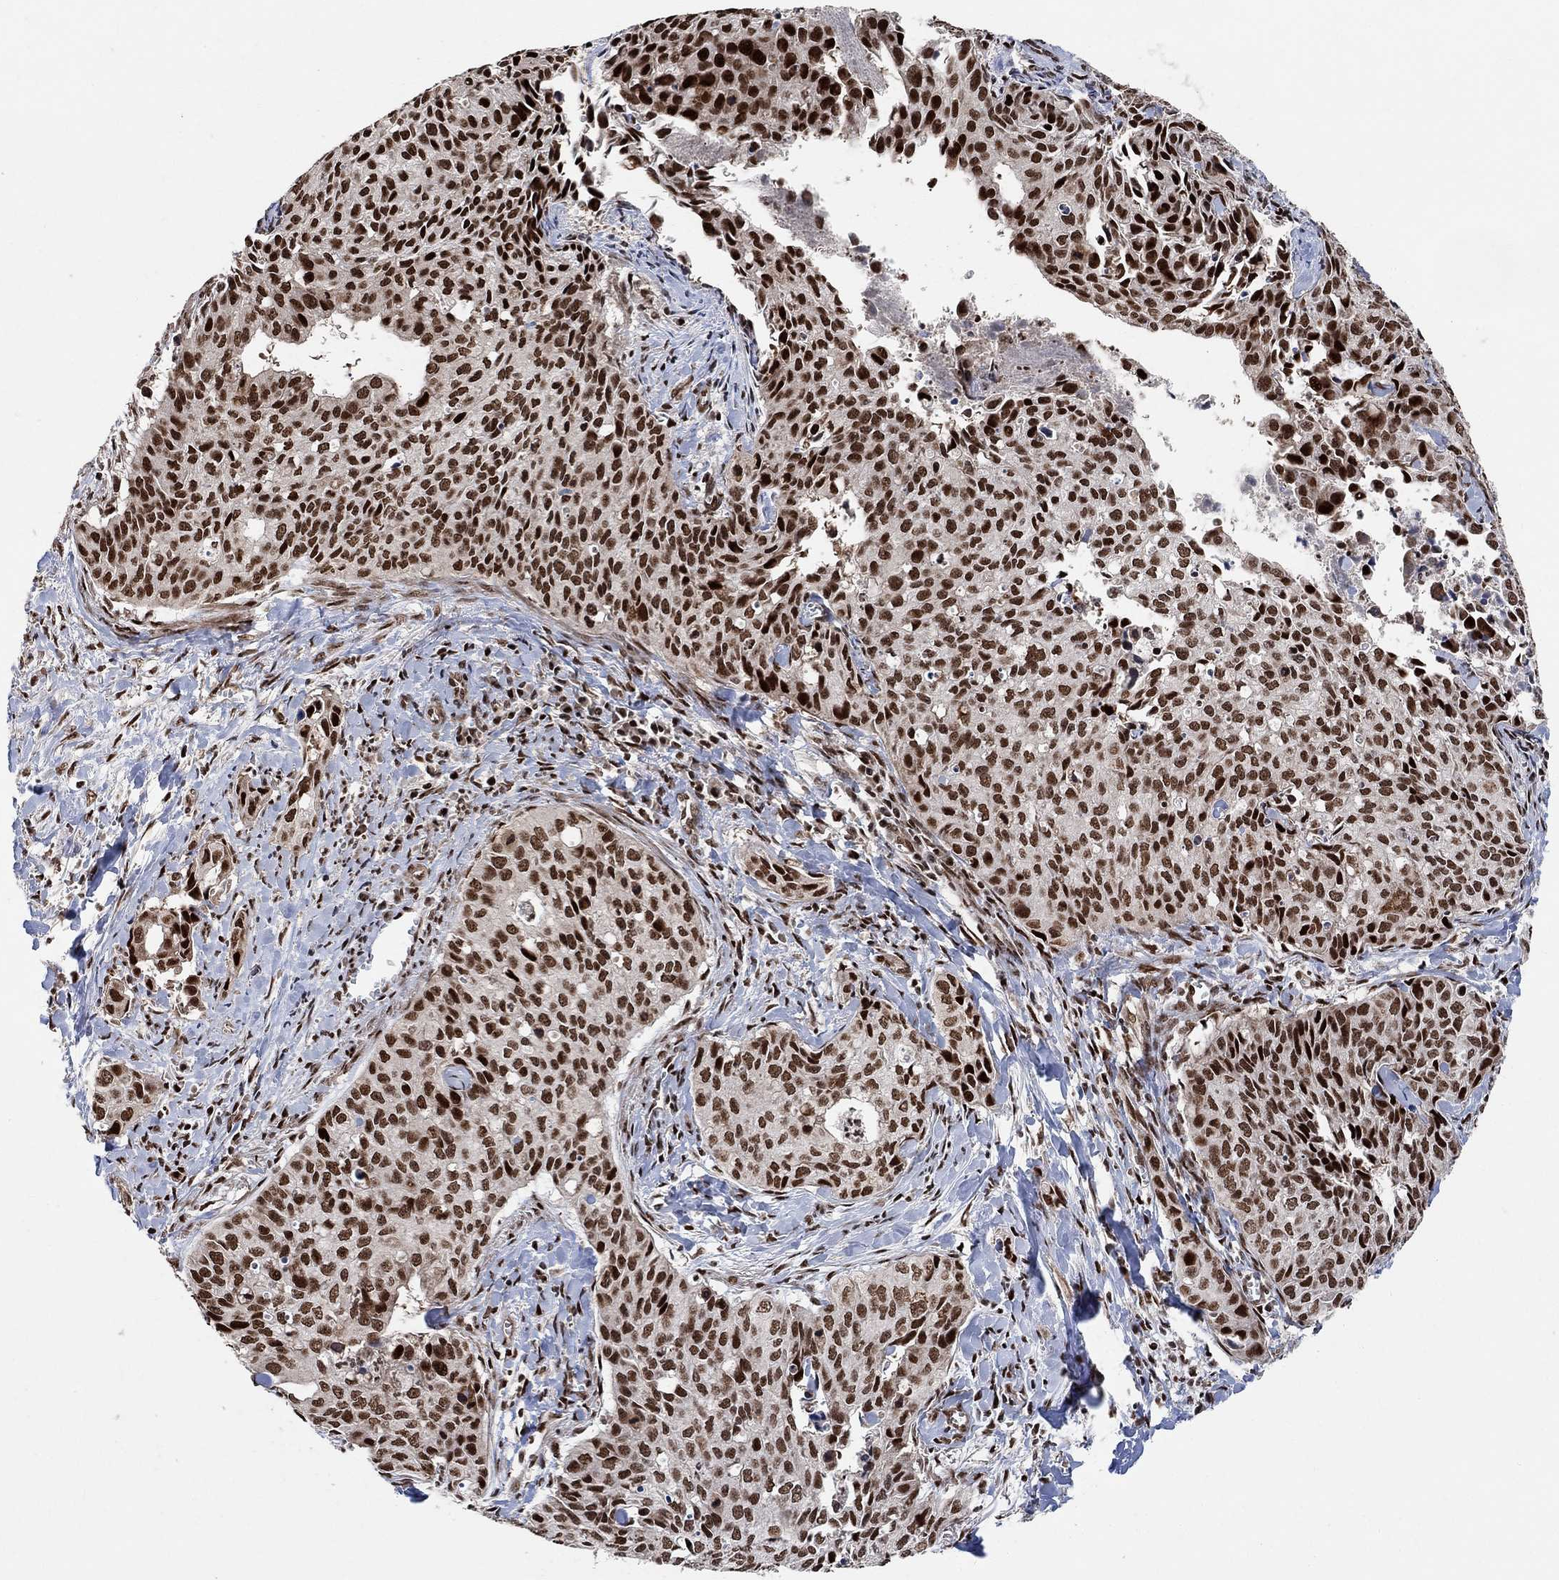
{"staining": {"intensity": "strong", "quantity": ">75%", "location": "cytoplasmic/membranous"}, "tissue": "cervical cancer", "cell_type": "Tumor cells", "image_type": "cancer", "snomed": [{"axis": "morphology", "description": "Squamous cell carcinoma, NOS"}, {"axis": "topography", "description": "Cervix"}], "caption": "Immunohistochemistry (IHC) micrograph of neoplastic tissue: human cervical cancer stained using immunohistochemistry displays high levels of strong protein expression localized specifically in the cytoplasmic/membranous of tumor cells, appearing as a cytoplasmic/membranous brown color.", "gene": "E4F1", "patient": {"sex": "female", "age": 29}}